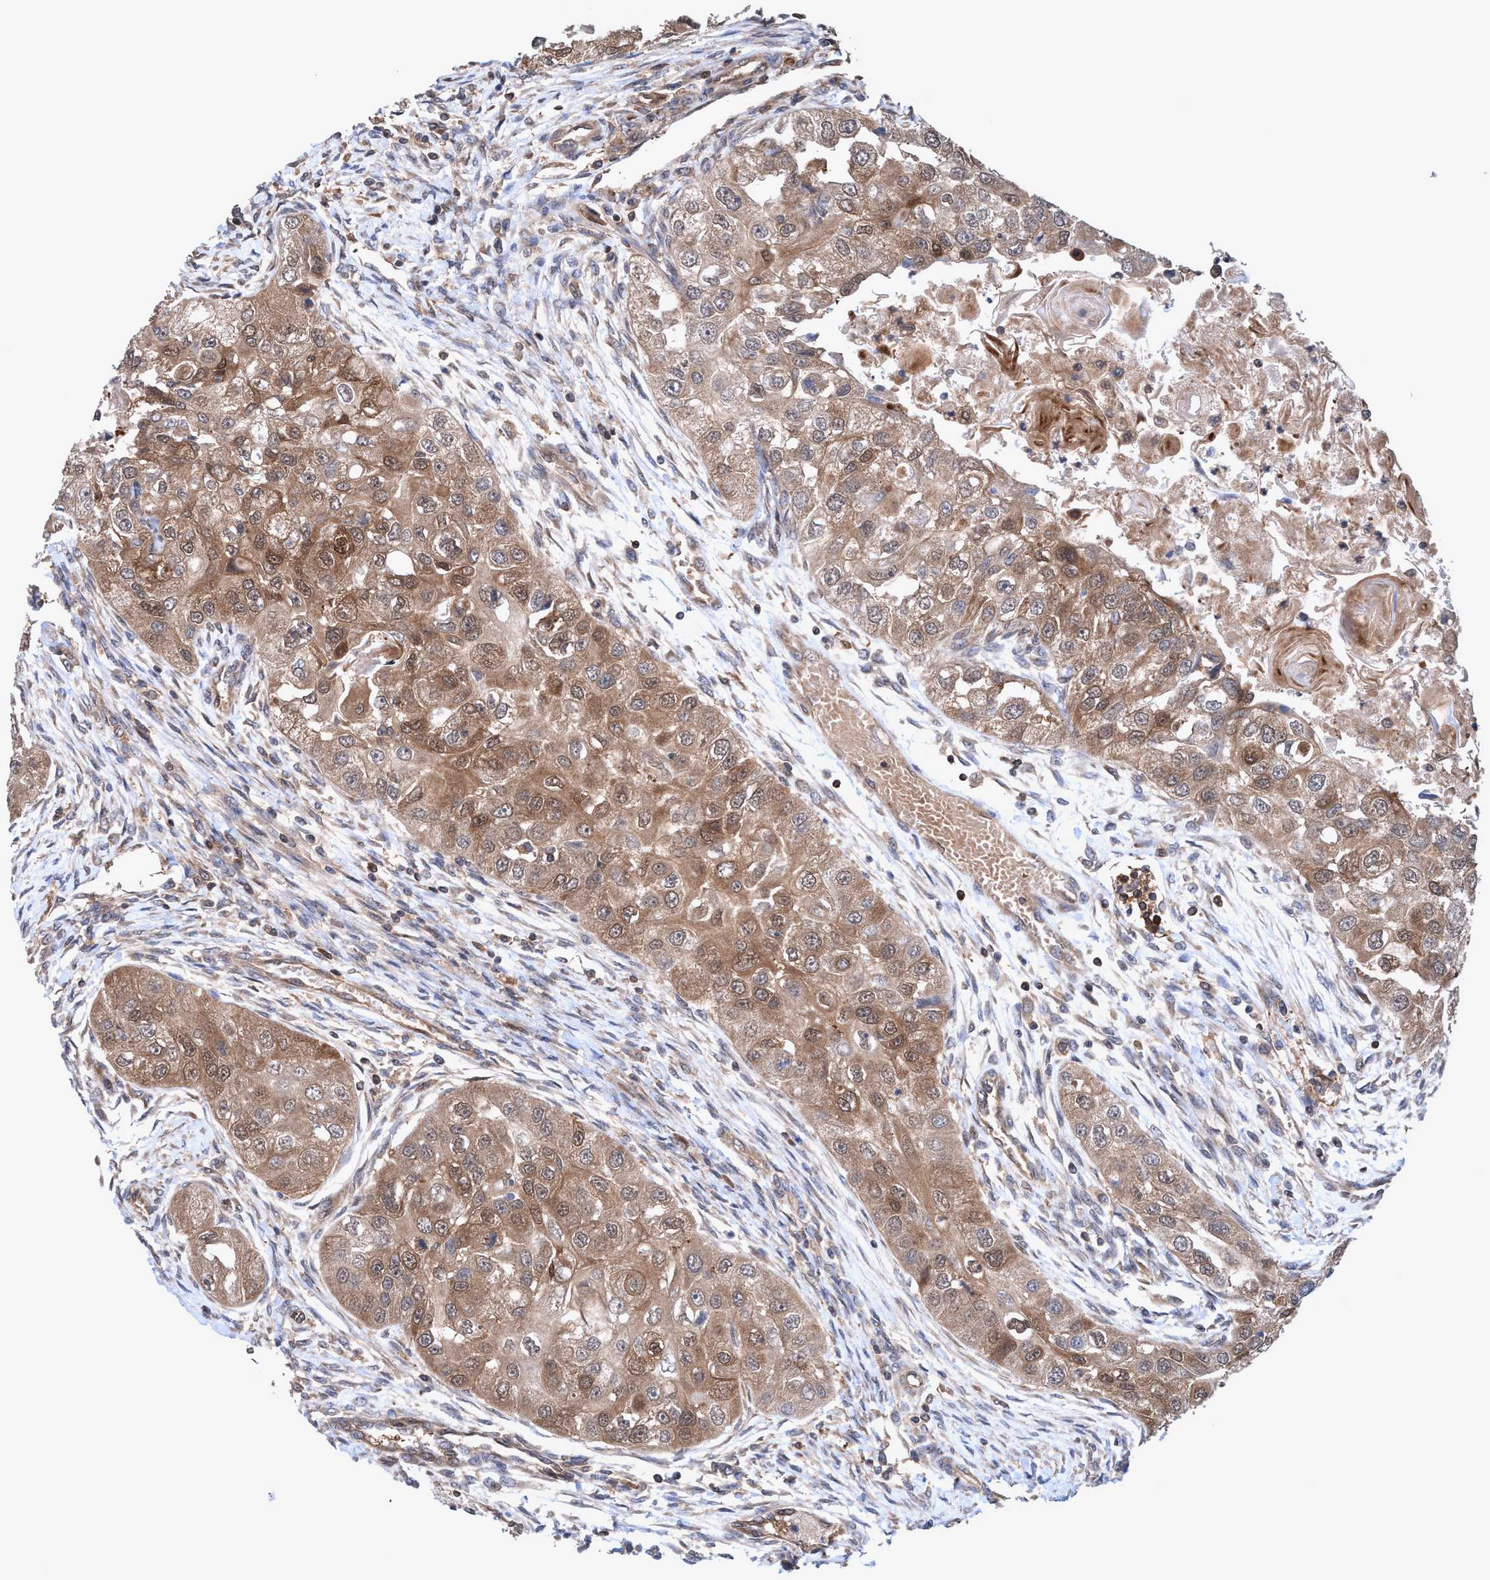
{"staining": {"intensity": "moderate", "quantity": ">75%", "location": "cytoplasmic/membranous"}, "tissue": "head and neck cancer", "cell_type": "Tumor cells", "image_type": "cancer", "snomed": [{"axis": "morphology", "description": "Normal tissue, NOS"}, {"axis": "morphology", "description": "Squamous cell carcinoma, NOS"}, {"axis": "topography", "description": "Skeletal muscle"}, {"axis": "topography", "description": "Head-Neck"}], "caption": "An image of human head and neck cancer stained for a protein reveals moderate cytoplasmic/membranous brown staining in tumor cells. (Stains: DAB in brown, nuclei in blue, Microscopy: brightfield microscopy at high magnification).", "gene": "GLOD4", "patient": {"sex": "male", "age": 51}}